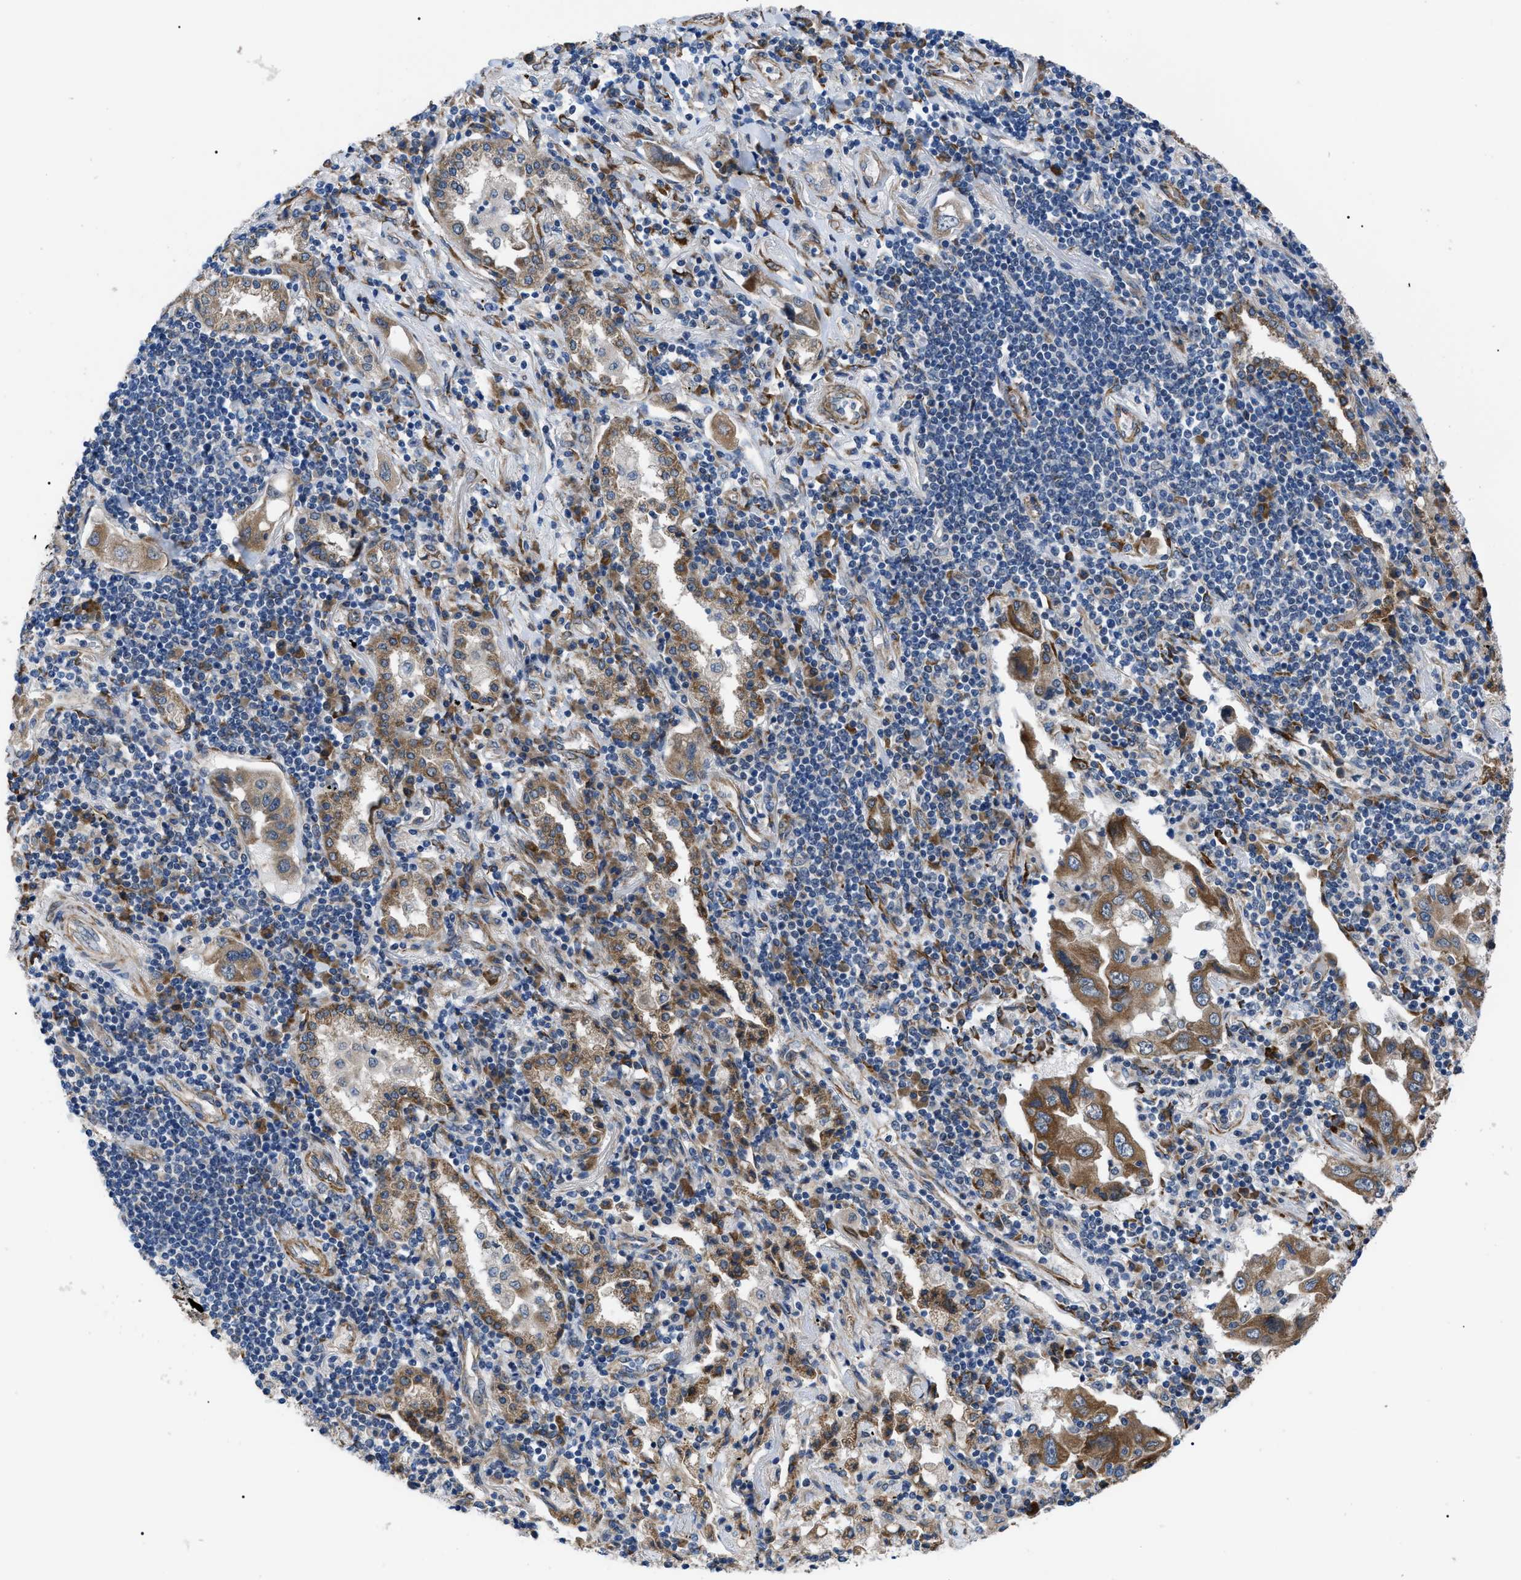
{"staining": {"intensity": "moderate", "quantity": ">75%", "location": "cytoplasmic/membranous"}, "tissue": "lung cancer", "cell_type": "Tumor cells", "image_type": "cancer", "snomed": [{"axis": "morphology", "description": "Adenocarcinoma, NOS"}, {"axis": "topography", "description": "Lung"}], "caption": "Lung cancer (adenocarcinoma) was stained to show a protein in brown. There is medium levels of moderate cytoplasmic/membranous expression in about >75% of tumor cells. Nuclei are stained in blue.", "gene": "MYO10", "patient": {"sex": "female", "age": 65}}